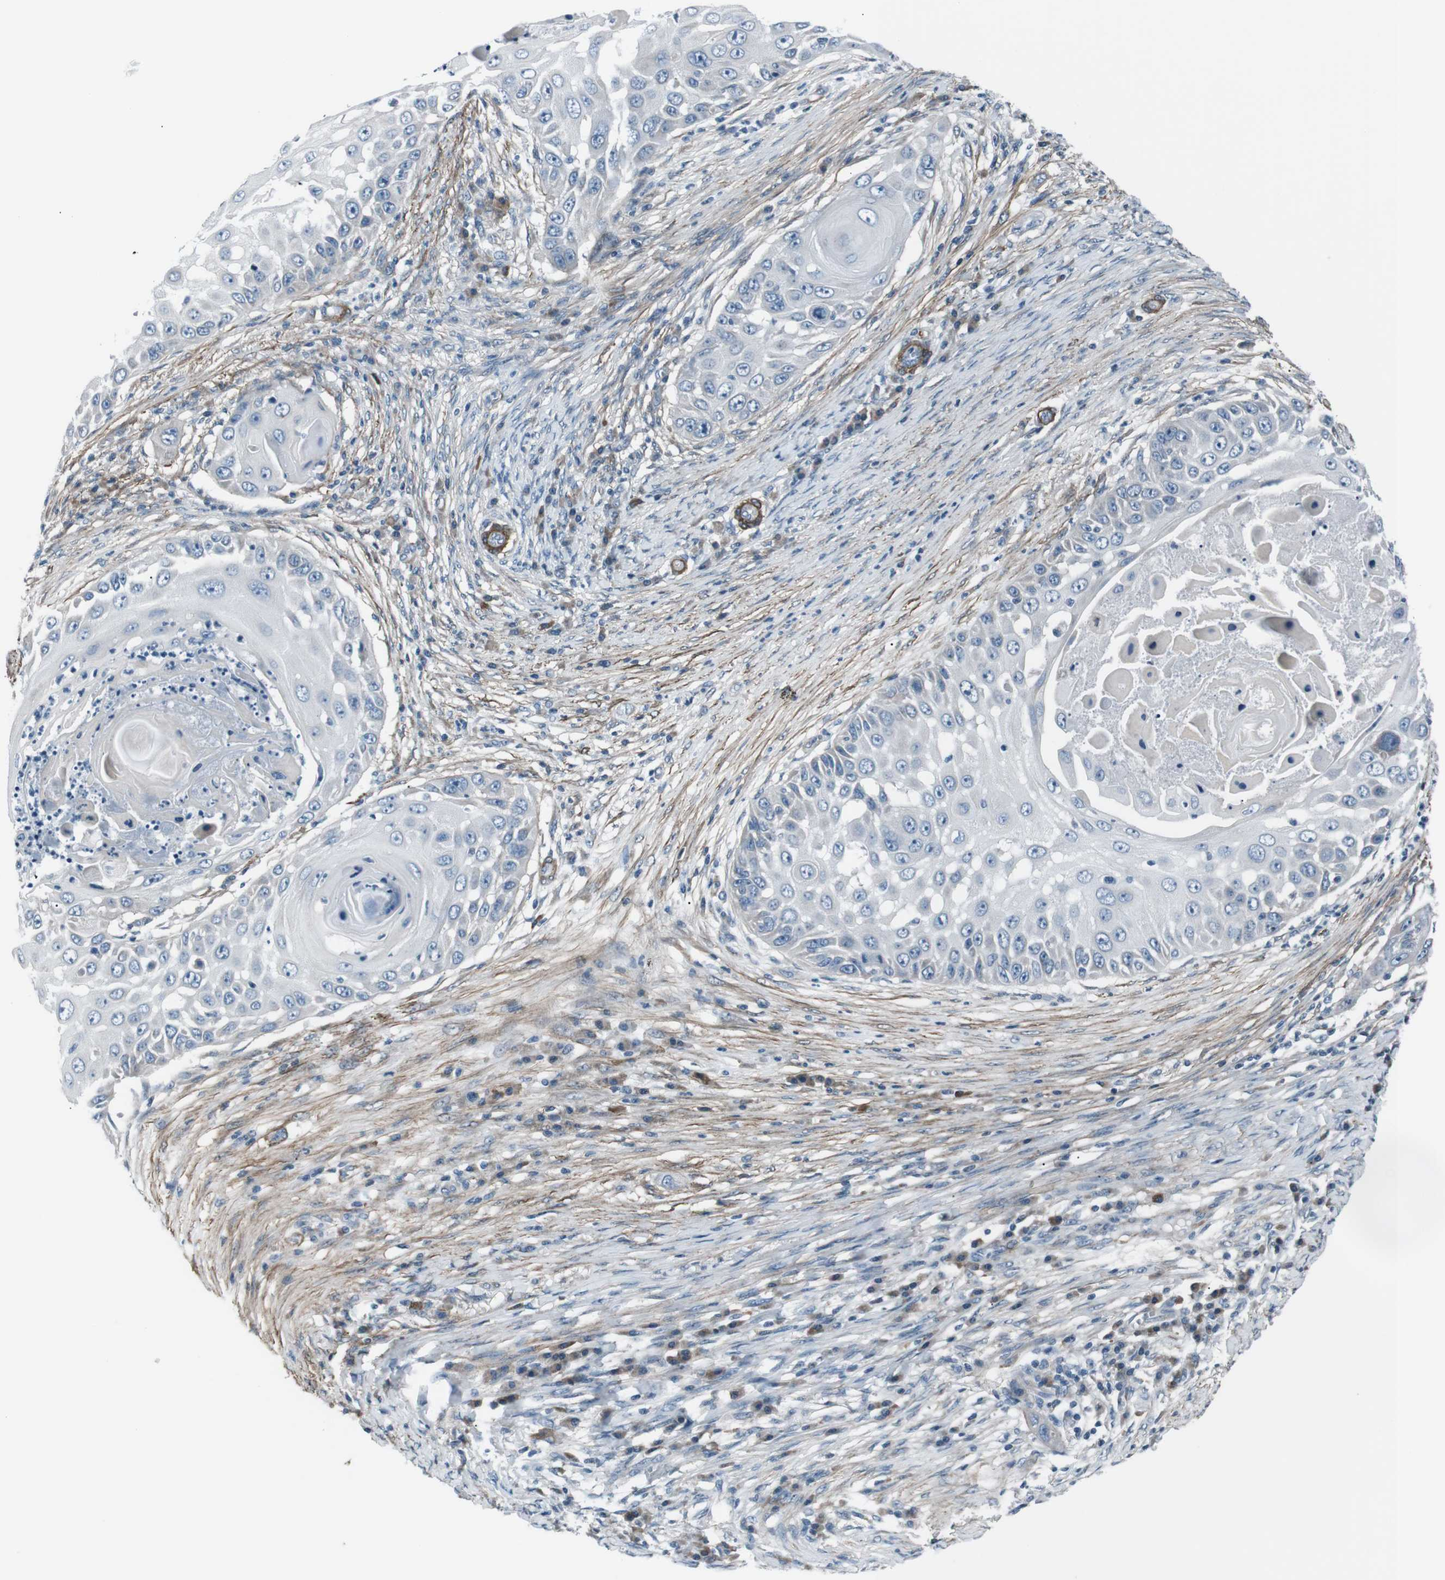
{"staining": {"intensity": "negative", "quantity": "none", "location": "none"}, "tissue": "skin cancer", "cell_type": "Tumor cells", "image_type": "cancer", "snomed": [{"axis": "morphology", "description": "Squamous cell carcinoma, NOS"}, {"axis": "topography", "description": "Skin"}], "caption": "Protein analysis of skin cancer demonstrates no significant positivity in tumor cells.", "gene": "PDLIM5", "patient": {"sex": "female", "age": 44}}